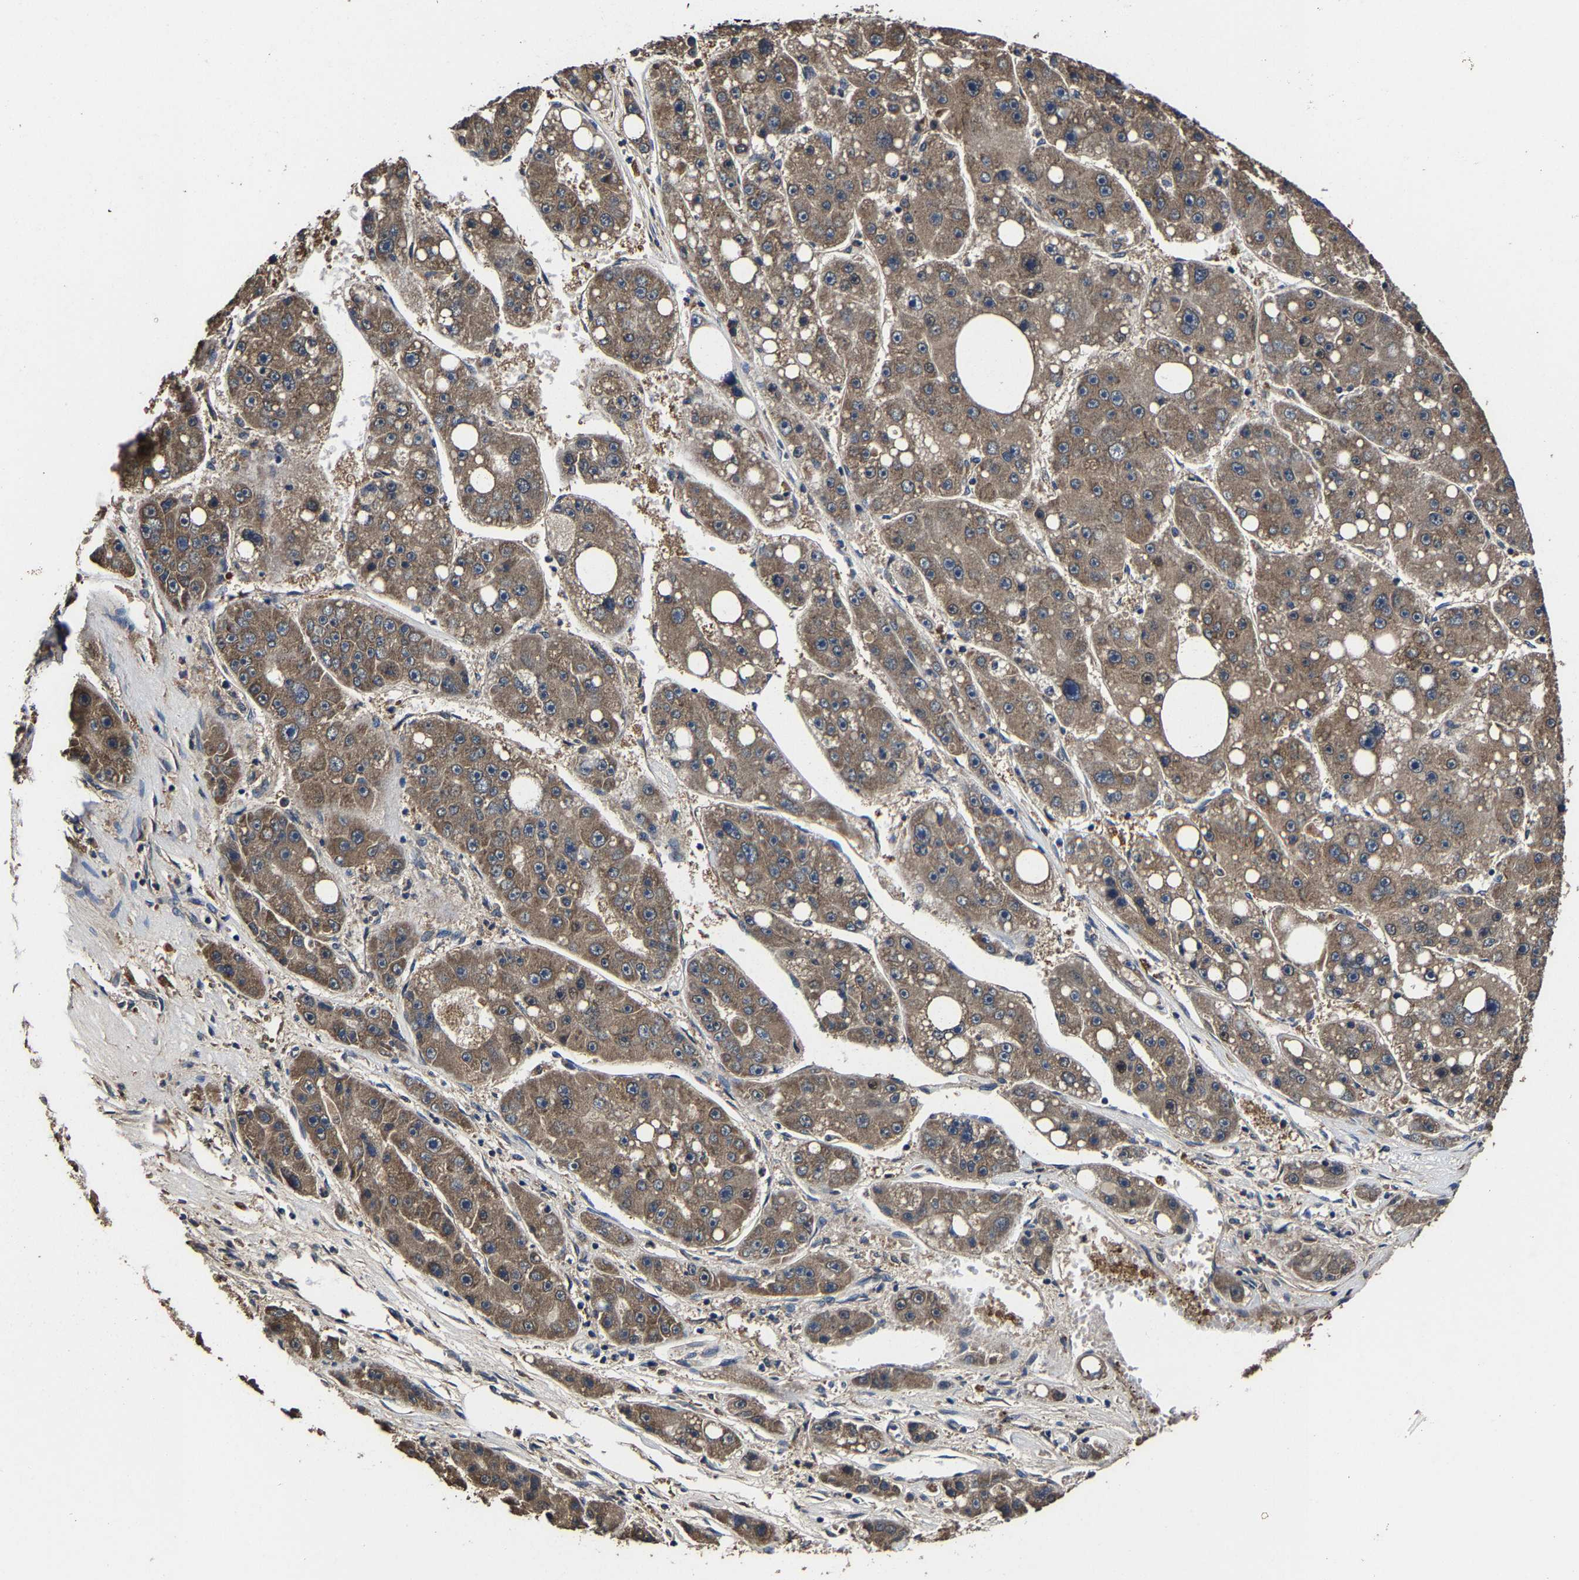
{"staining": {"intensity": "moderate", "quantity": ">75%", "location": "cytoplasmic/membranous"}, "tissue": "liver cancer", "cell_type": "Tumor cells", "image_type": "cancer", "snomed": [{"axis": "morphology", "description": "Carcinoma, Hepatocellular, NOS"}, {"axis": "topography", "description": "Liver"}], "caption": "Tumor cells demonstrate moderate cytoplasmic/membranous expression in approximately >75% of cells in liver cancer.", "gene": "EBAG9", "patient": {"sex": "female", "age": 61}}